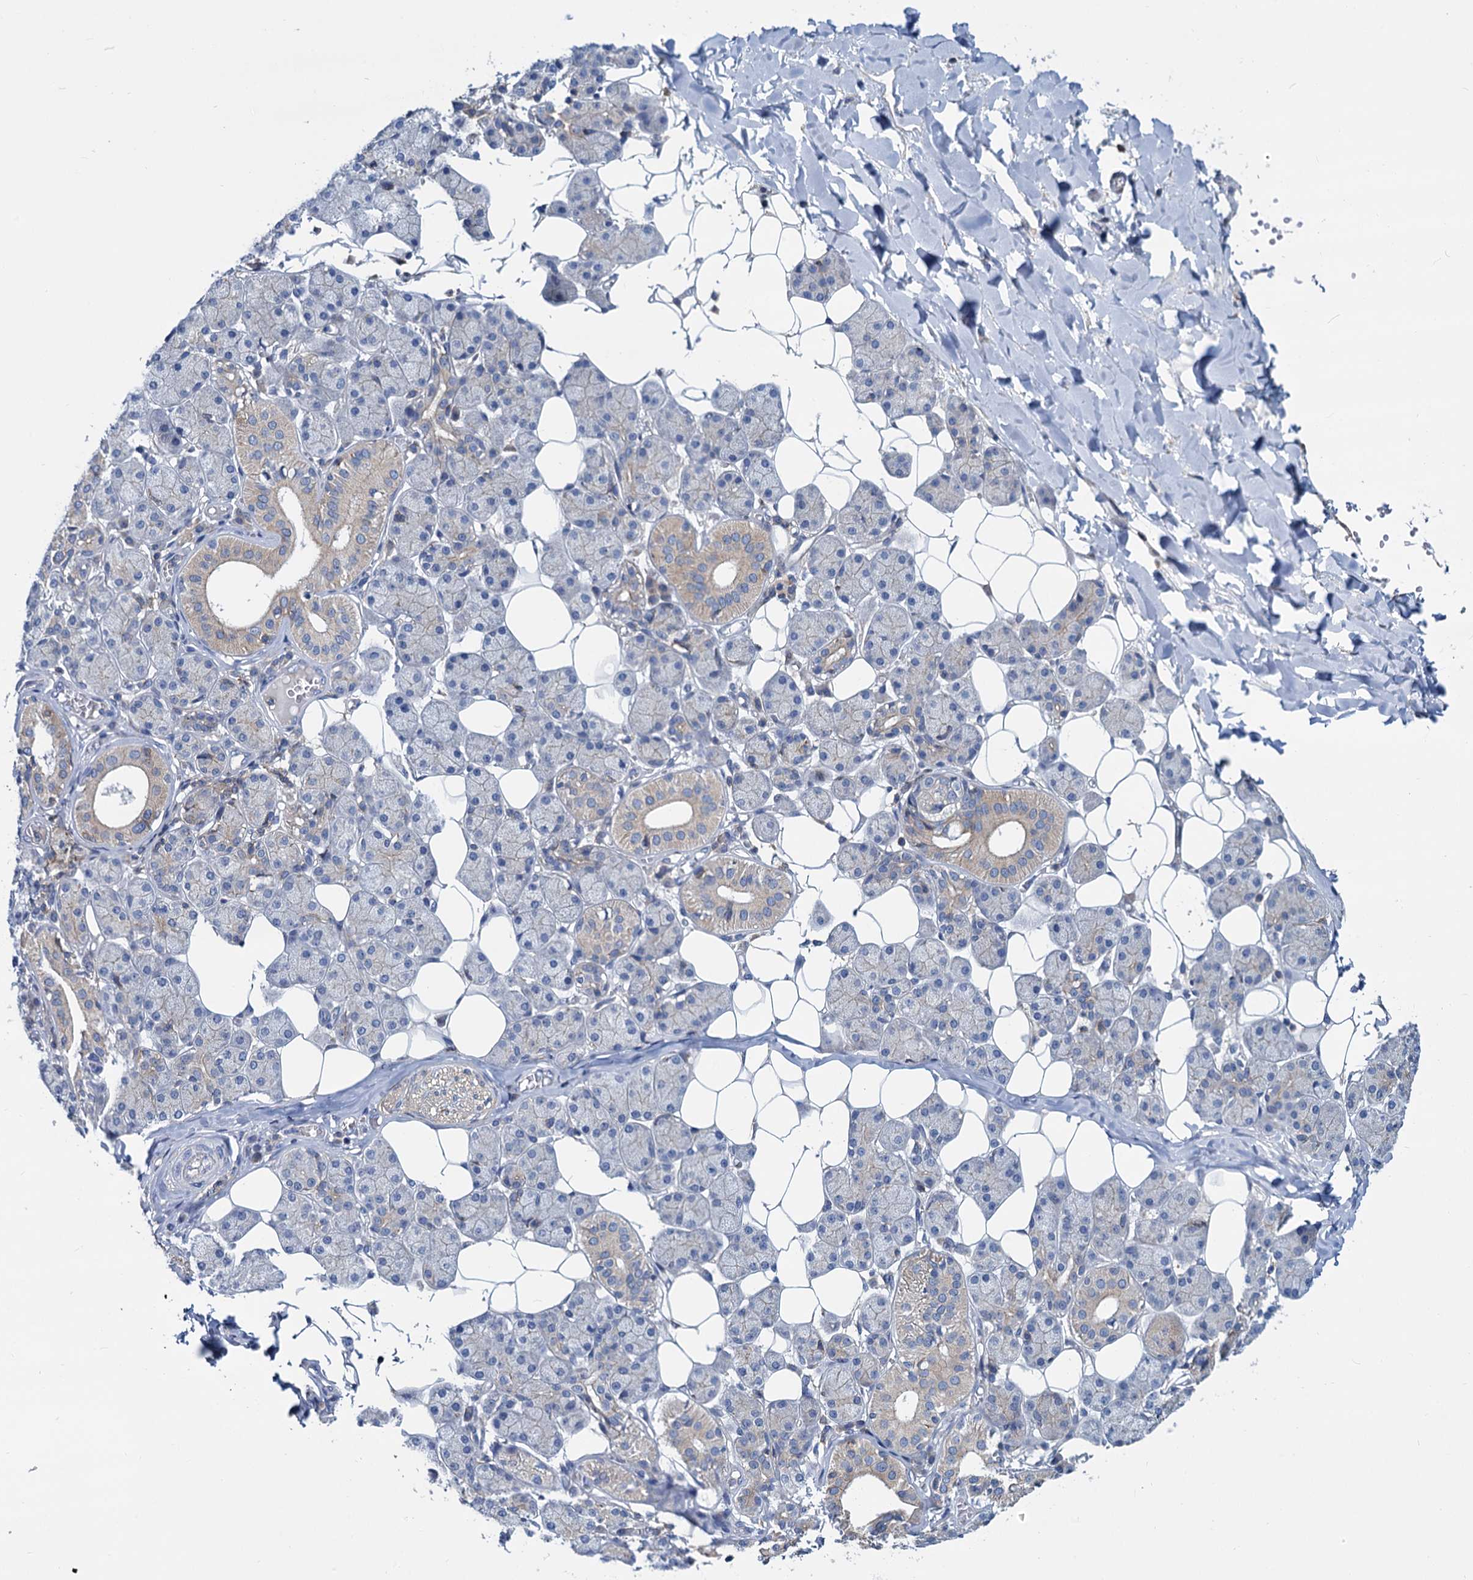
{"staining": {"intensity": "moderate", "quantity": "<25%", "location": "cytoplasmic/membranous"}, "tissue": "salivary gland", "cell_type": "Glandular cells", "image_type": "normal", "snomed": [{"axis": "morphology", "description": "Normal tissue, NOS"}, {"axis": "topography", "description": "Salivary gland"}], "caption": "Immunohistochemical staining of unremarkable human salivary gland displays <25% levels of moderate cytoplasmic/membranous protein staining in about <25% of glandular cells.", "gene": "LRCH4", "patient": {"sex": "female", "age": 33}}